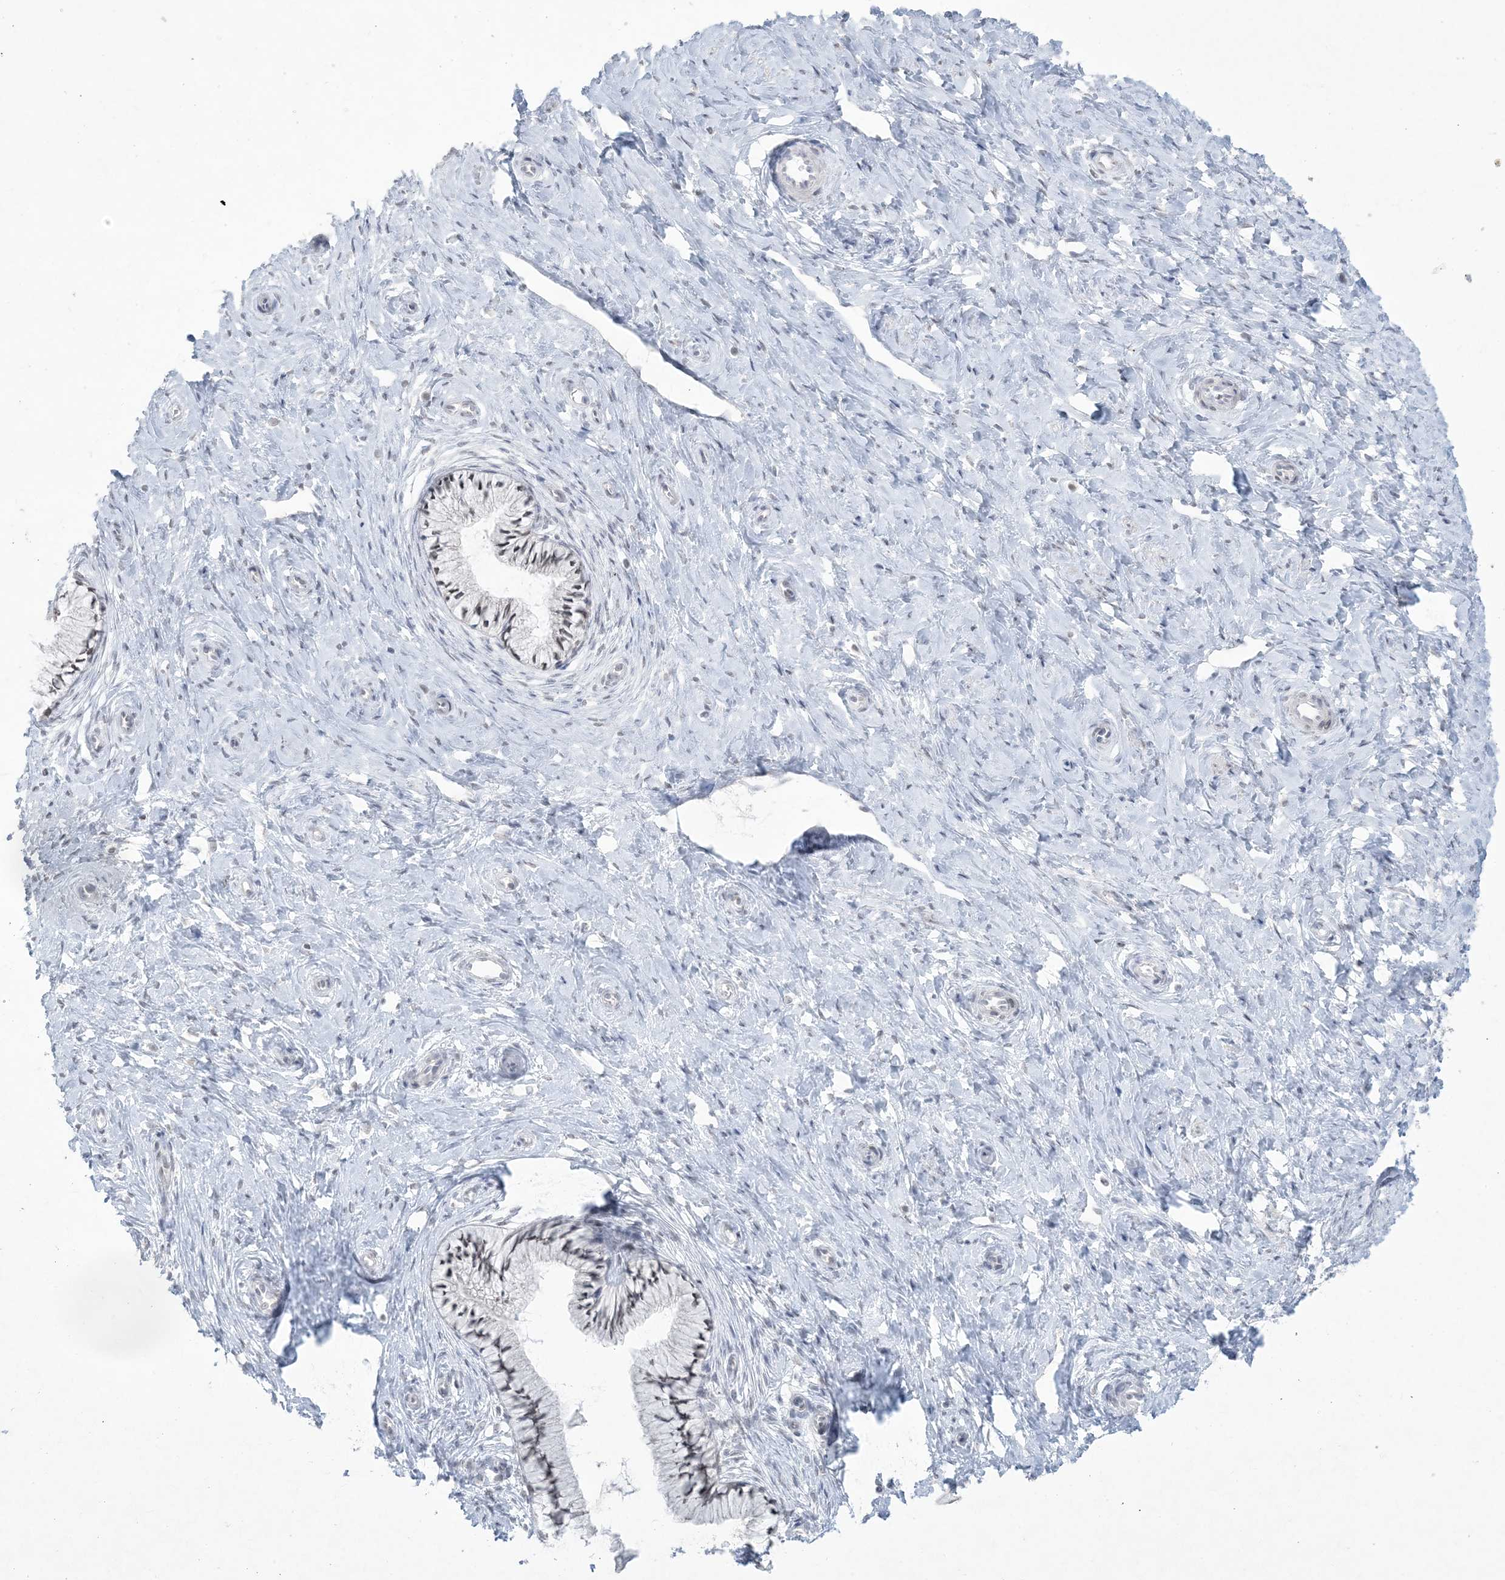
{"staining": {"intensity": "moderate", "quantity": "25%-75%", "location": "nuclear"}, "tissue": "cervix", "cell_type": "Glandular cells", "image_type": "normal", "snomed": [{"axis": "morphology", "description": "Normal tissue, NOS"}, {"axis": "topography", "description": "Cervix"}], "caption": "This is a photomicrograph of IHC staining of benign cervix, which shows moderate positivity in the nuclear of glandular cells.", "gene": "HOMEZ", "patient": {"sex": "female", "age": 36}}